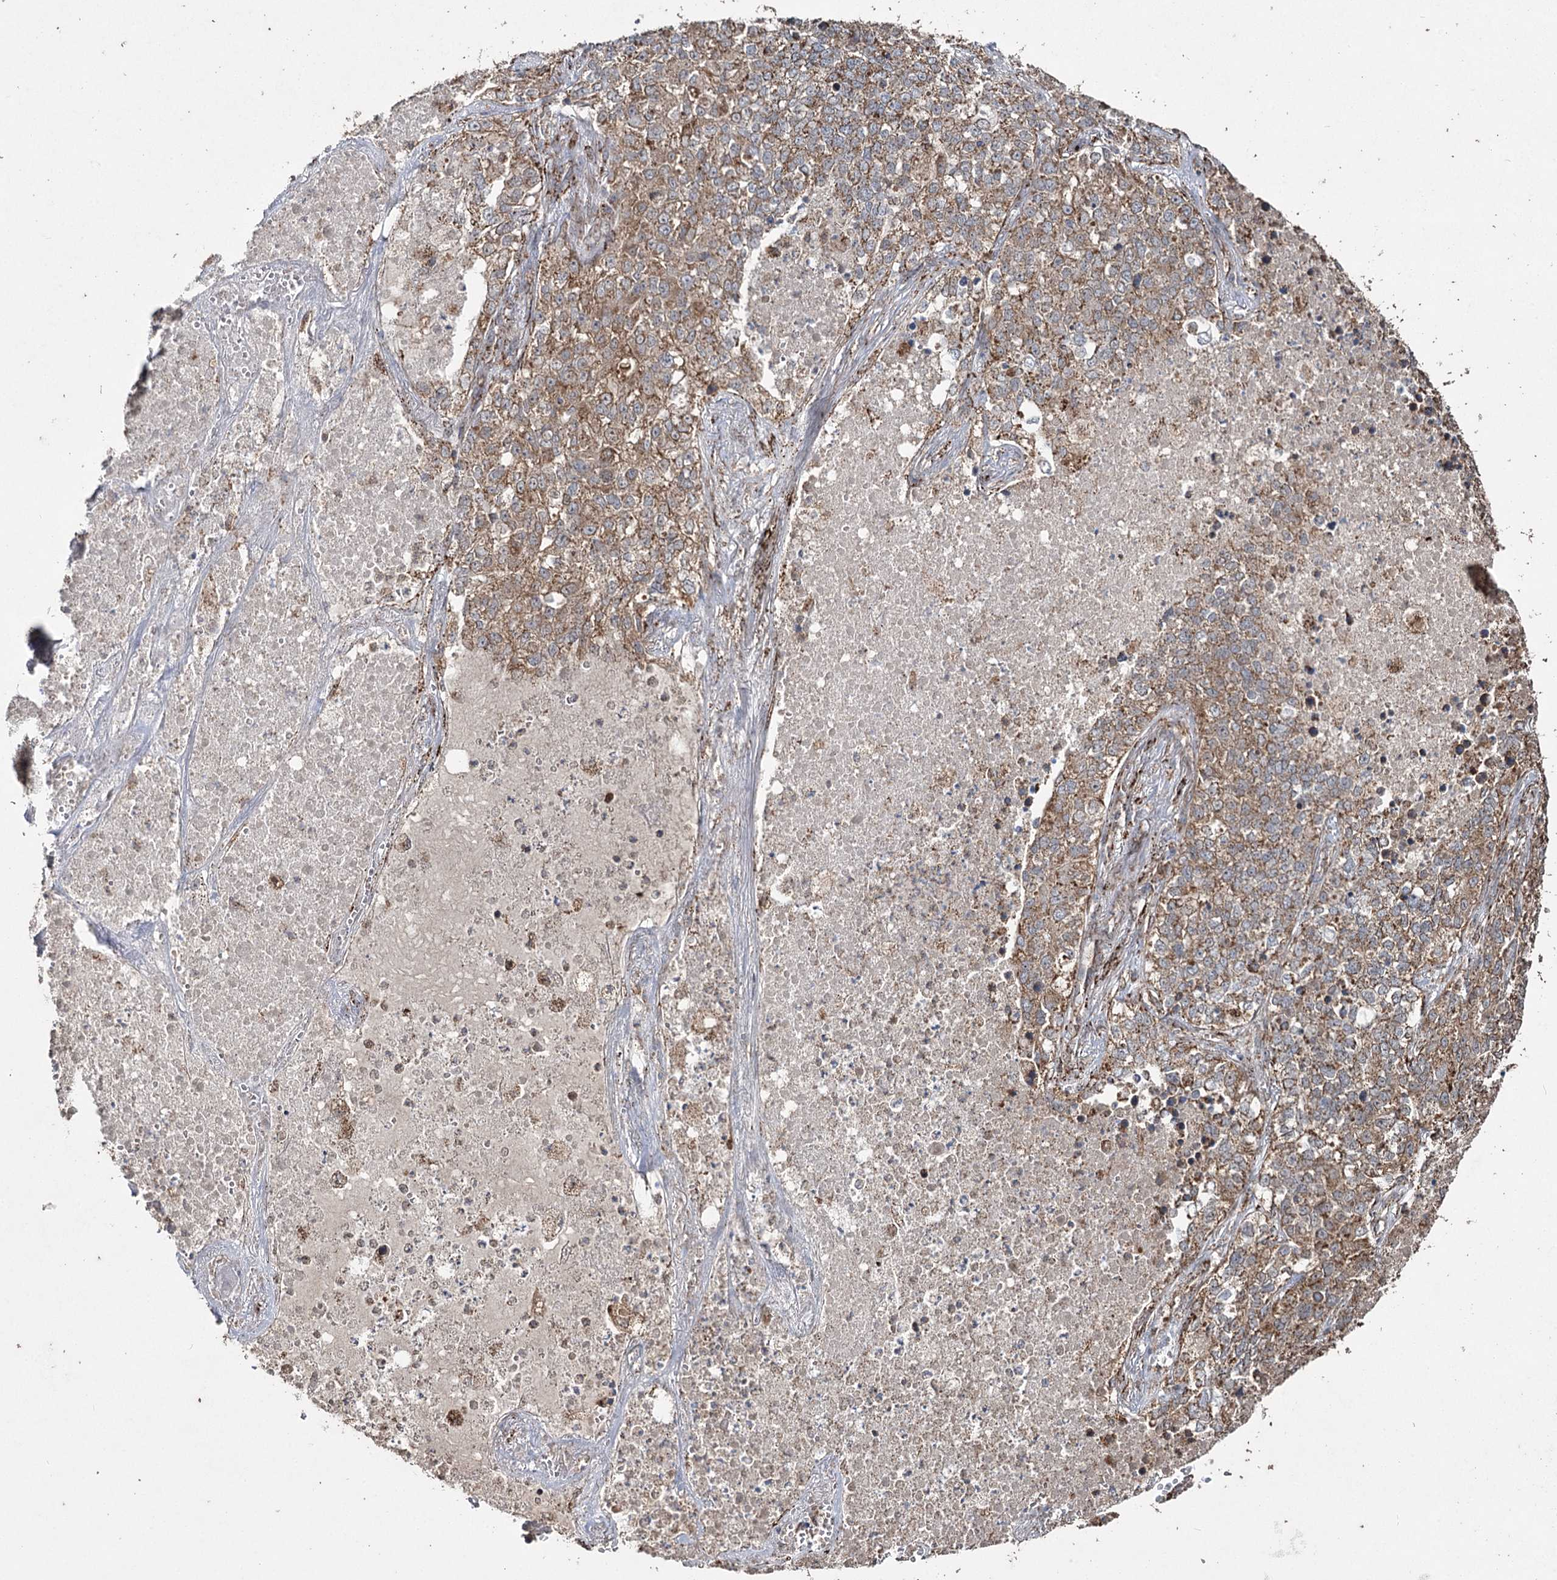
{"staining": {"intensity": "moderate", "quantity": ">75%", "location": "cytoplasmic/membranous"}, "tissue": "lung cancer", "cell_type": "Tumor cells", "image_type": "cancer", "snomed": [{"axis": "morphology", "description": "Adenocarcinoma, NOS"}, {"axis": "topography", "description": "Lung"}], "caption": "Protein expression analysis of adenocarcinoma (lung) displays moderate cytoplasmic/membranous expression in about >75% of tumor cells.", "gene": "SLF2", "patient": {"sex": "male", "age": 49}}